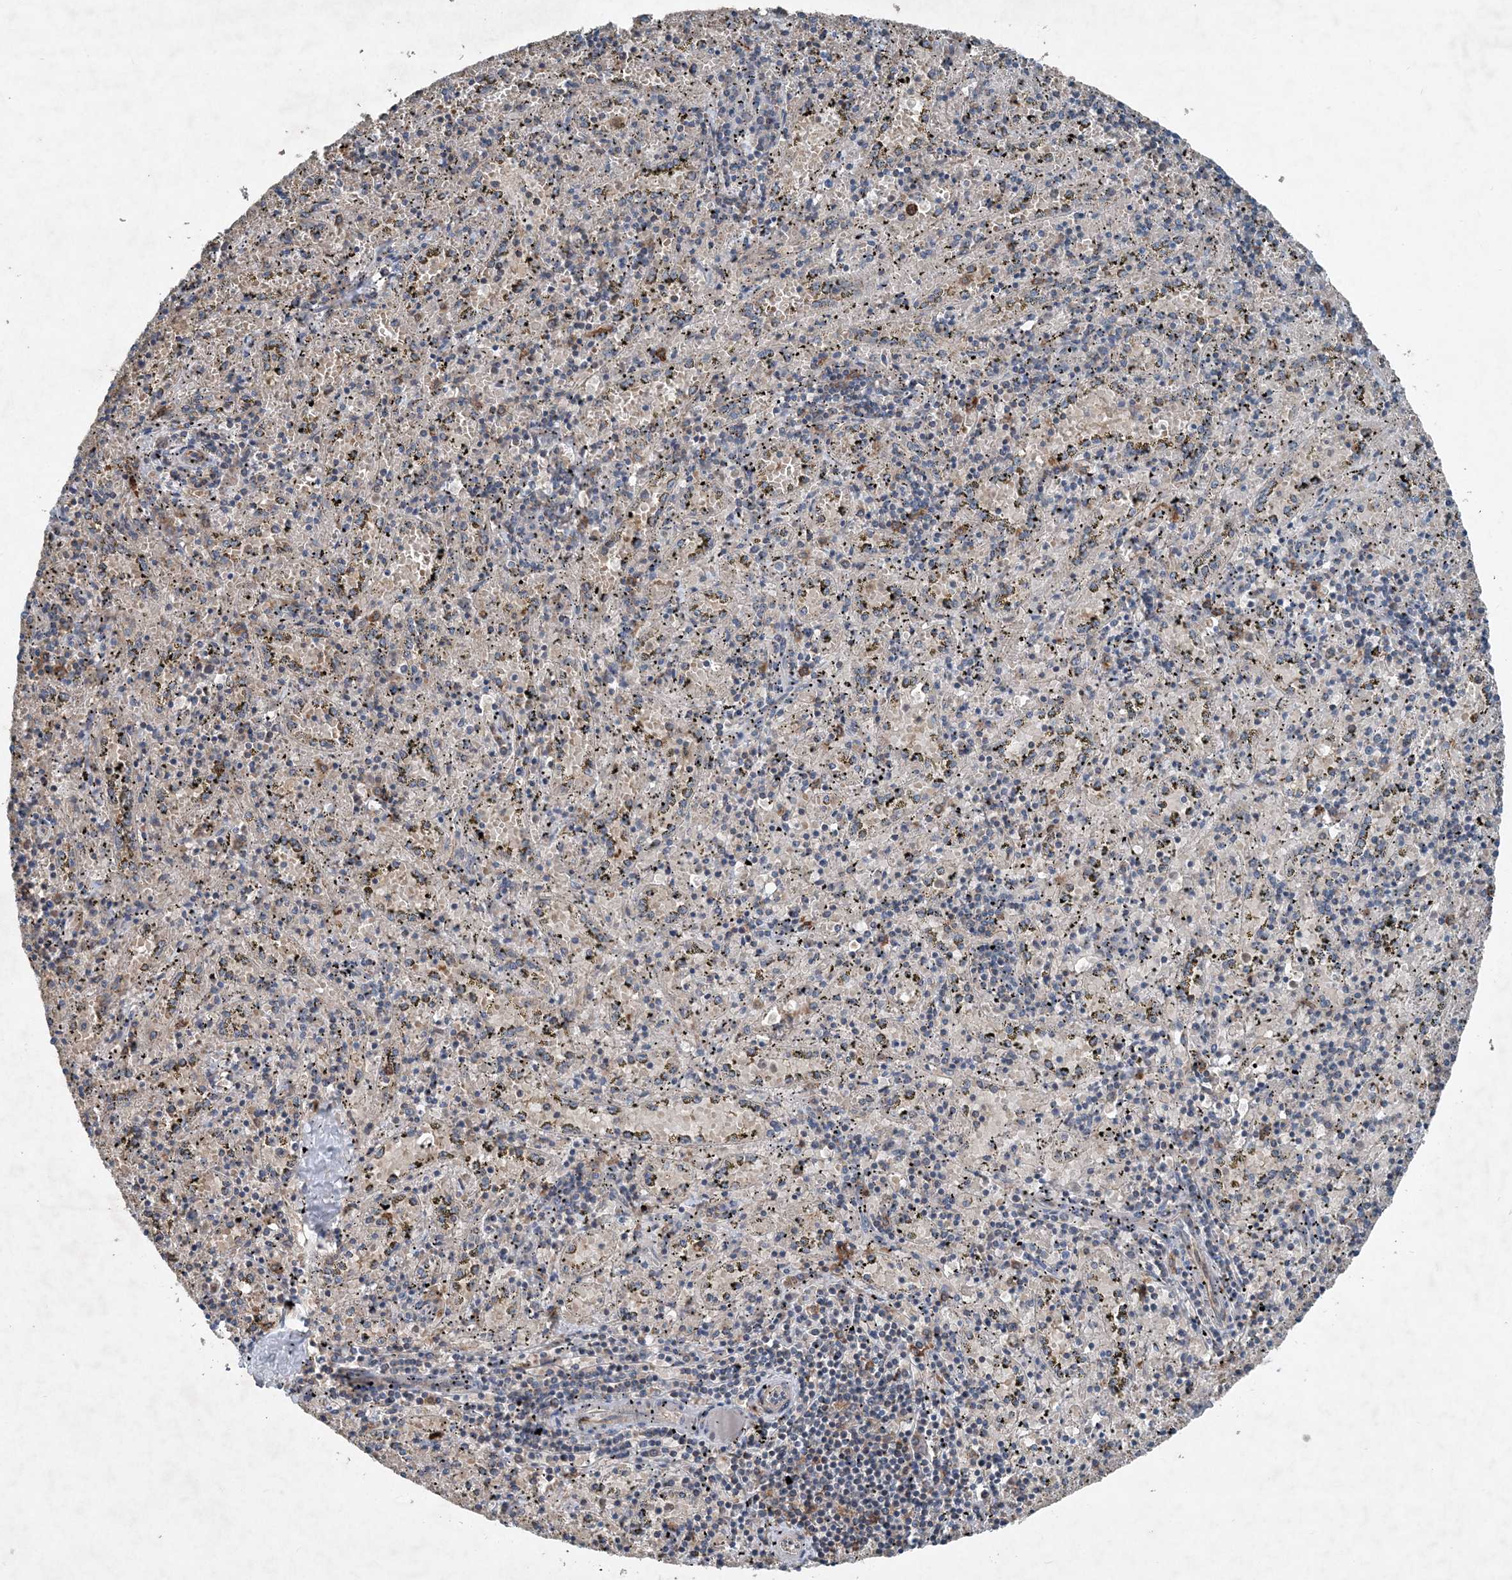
{"staining": {"intensity": "moderate", "quantity": "25%-75%", "location": "cytoplasmic/membranous"}, "tissue": "spleen", "cell_type": "Cells in red pulp", "image_type": "normal", "snomed": [{"axis": "morphology", "description": "Normal tissue, NOS"}, {"axis": "topography", "description": "Spleen"}], "caption": "Immunohistochemistry (IHC) (DAB (3,3'-diaminobenzidine)) staining of unremarkable spleen demonstrates moderate cytoplasmic/membranous protein staining in approximately 25%-75% of cells in red pulp.", "gene": "DGUOK", "patient": {"sex": "male", "age": 11}}